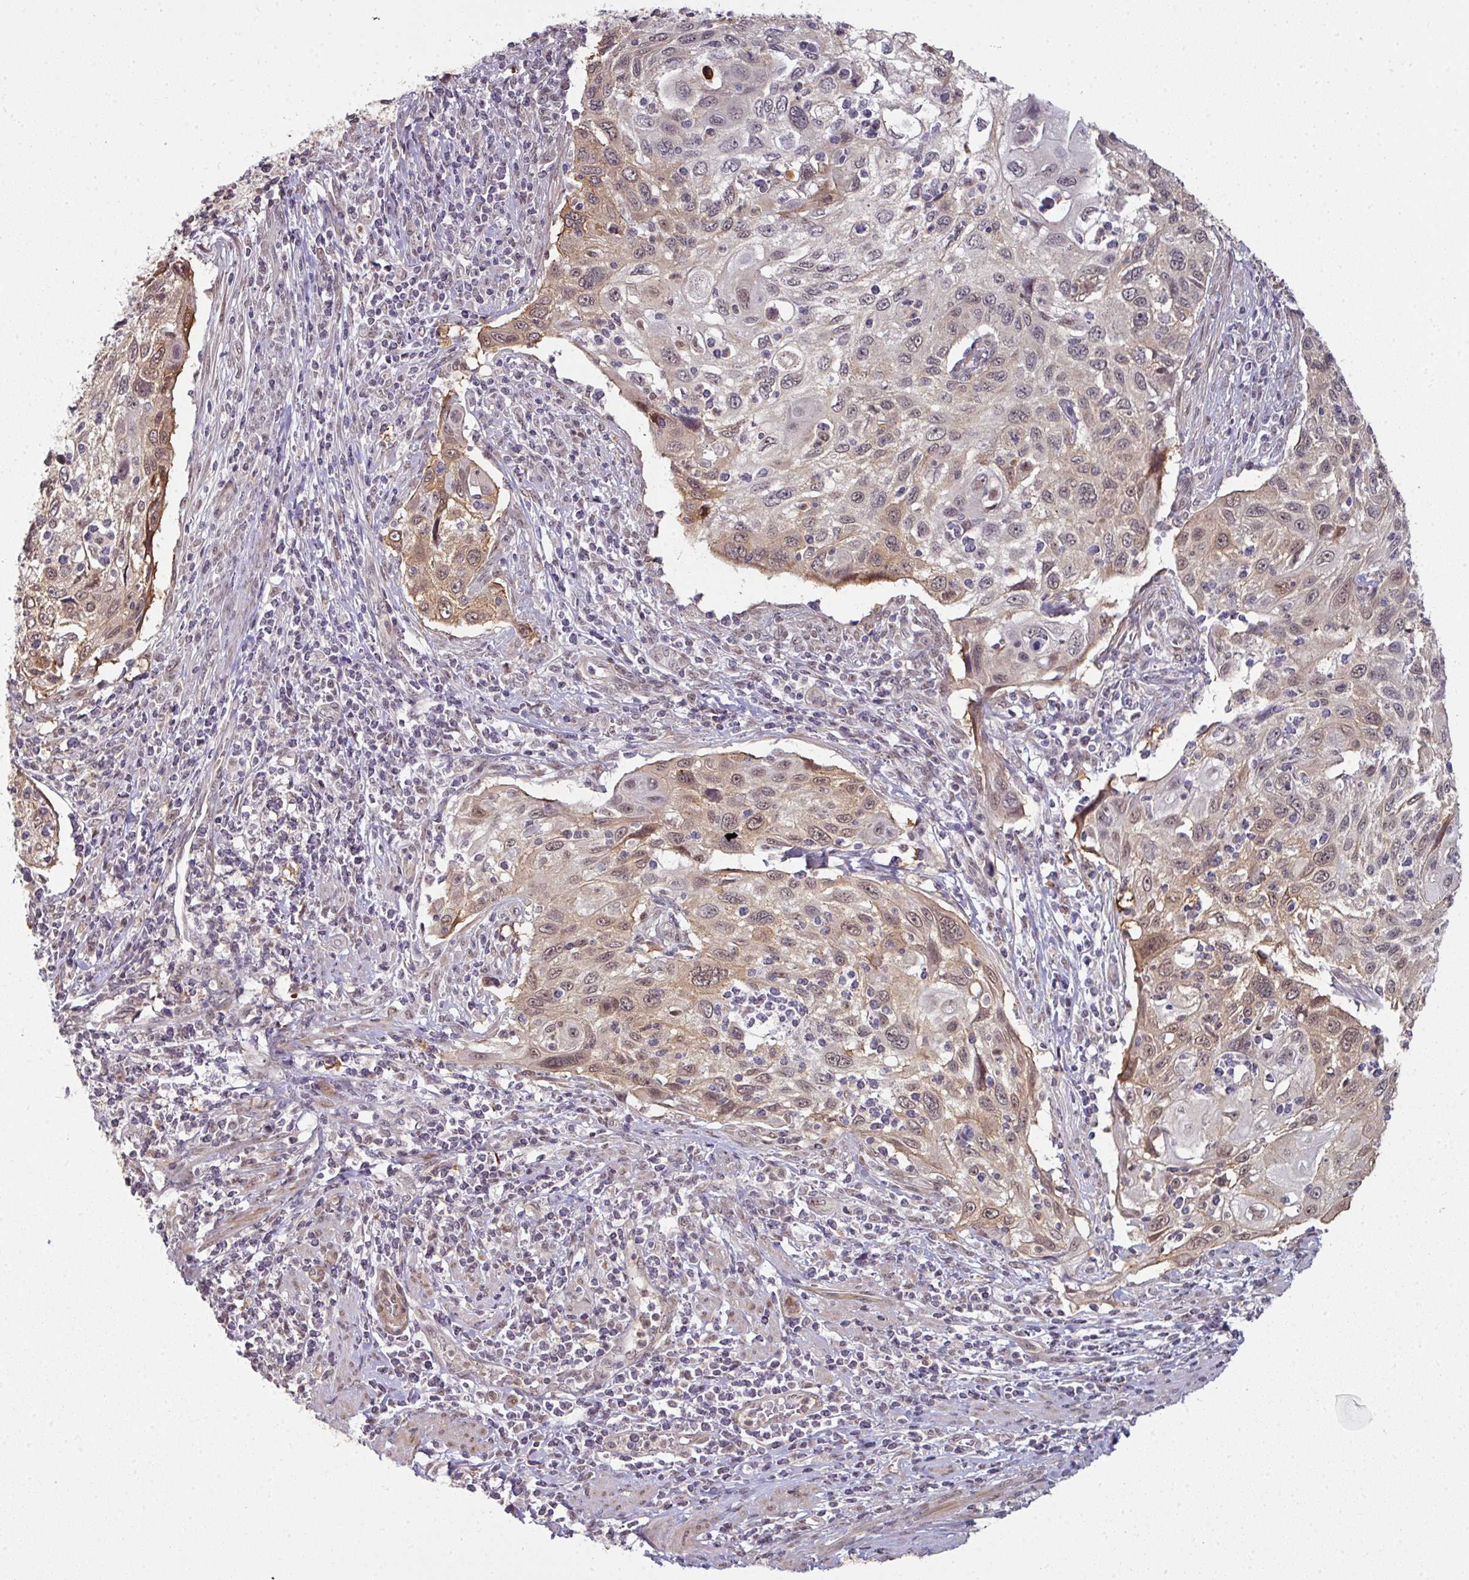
{"staining": {"intensity": "weak", "quantity": "<25%", "location": "cytoplasmic/membranous,nuclear"}, "tissue": "cervical cancer", "cell_type": "Tumor cells", "image_type": "cancer", "snomed": [{"axis": "morphology", "description": "Squamous cell carcinoma, NOS"}, {"axis": "topography", "description": "Cervix"}], "caption": "This image is of squamous cell carcinoma (cervical) stained with IHC to label a protein in brown with the nuclei are counter-stained blue. There is no positivity in tumor cells.", "gene": "GTF2H3", "patient": {"sex": "female", "age": 70}}